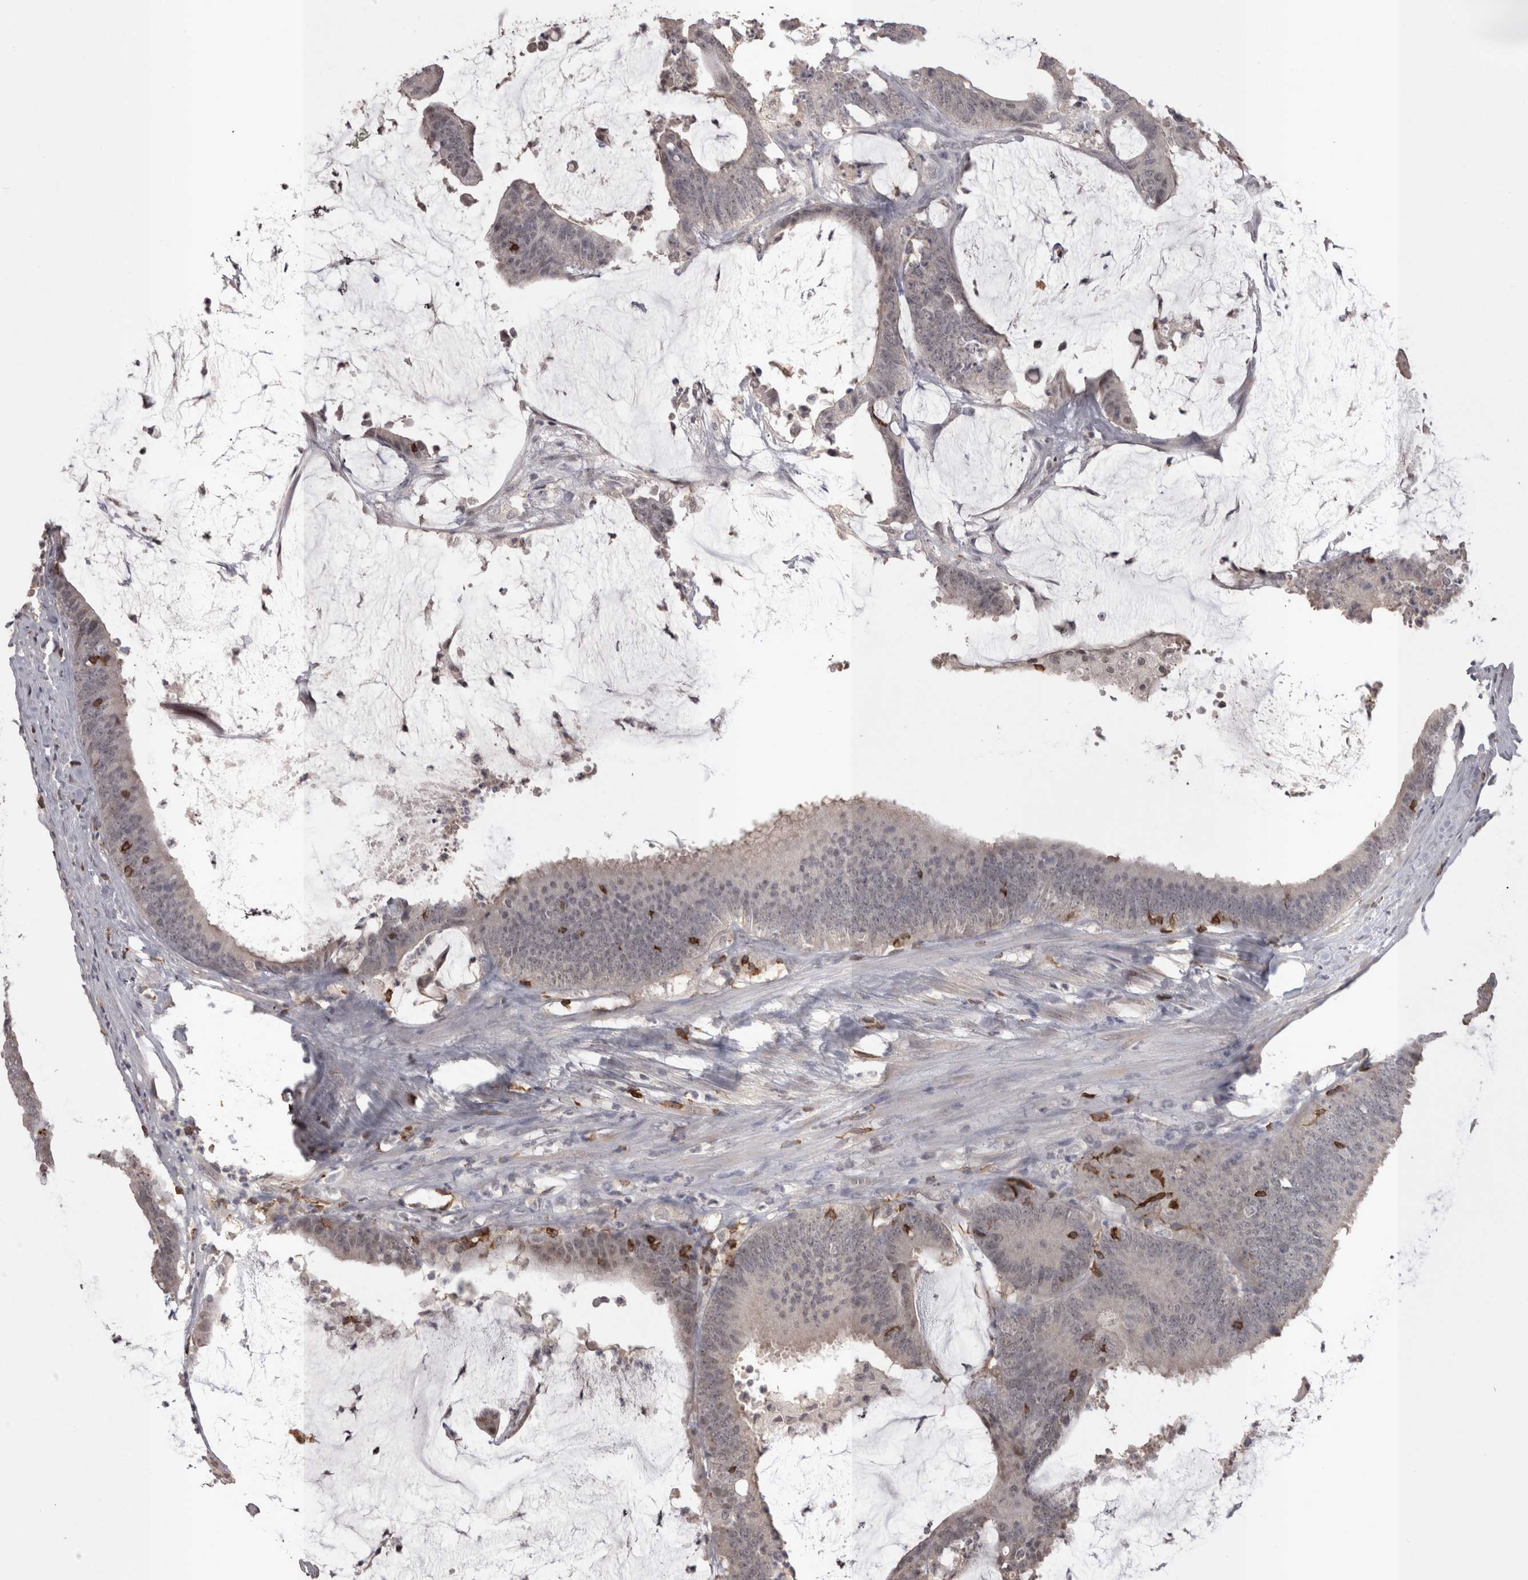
{"staining": {"intensity": "negative", "quantity": "none", "location": "none"}, "tissue": "colorectal cancer", "cell_type": "Tumor cells", "image_type": "cancer", "snomed": [{"axis": "morphology", "description": "Adenocarcinoma, NOS"}, {"axis": "topography", "description": "Rectum"}], "caption": "High power microscopy photomicrograph of an immunohistochemistry (IHC) micrograph of colorectal cancer (adenocarcinoma), revealing no significant expression in tumor cells.", "gene": "SKAP1", "patient": {"sex": "female", "age": 66}}